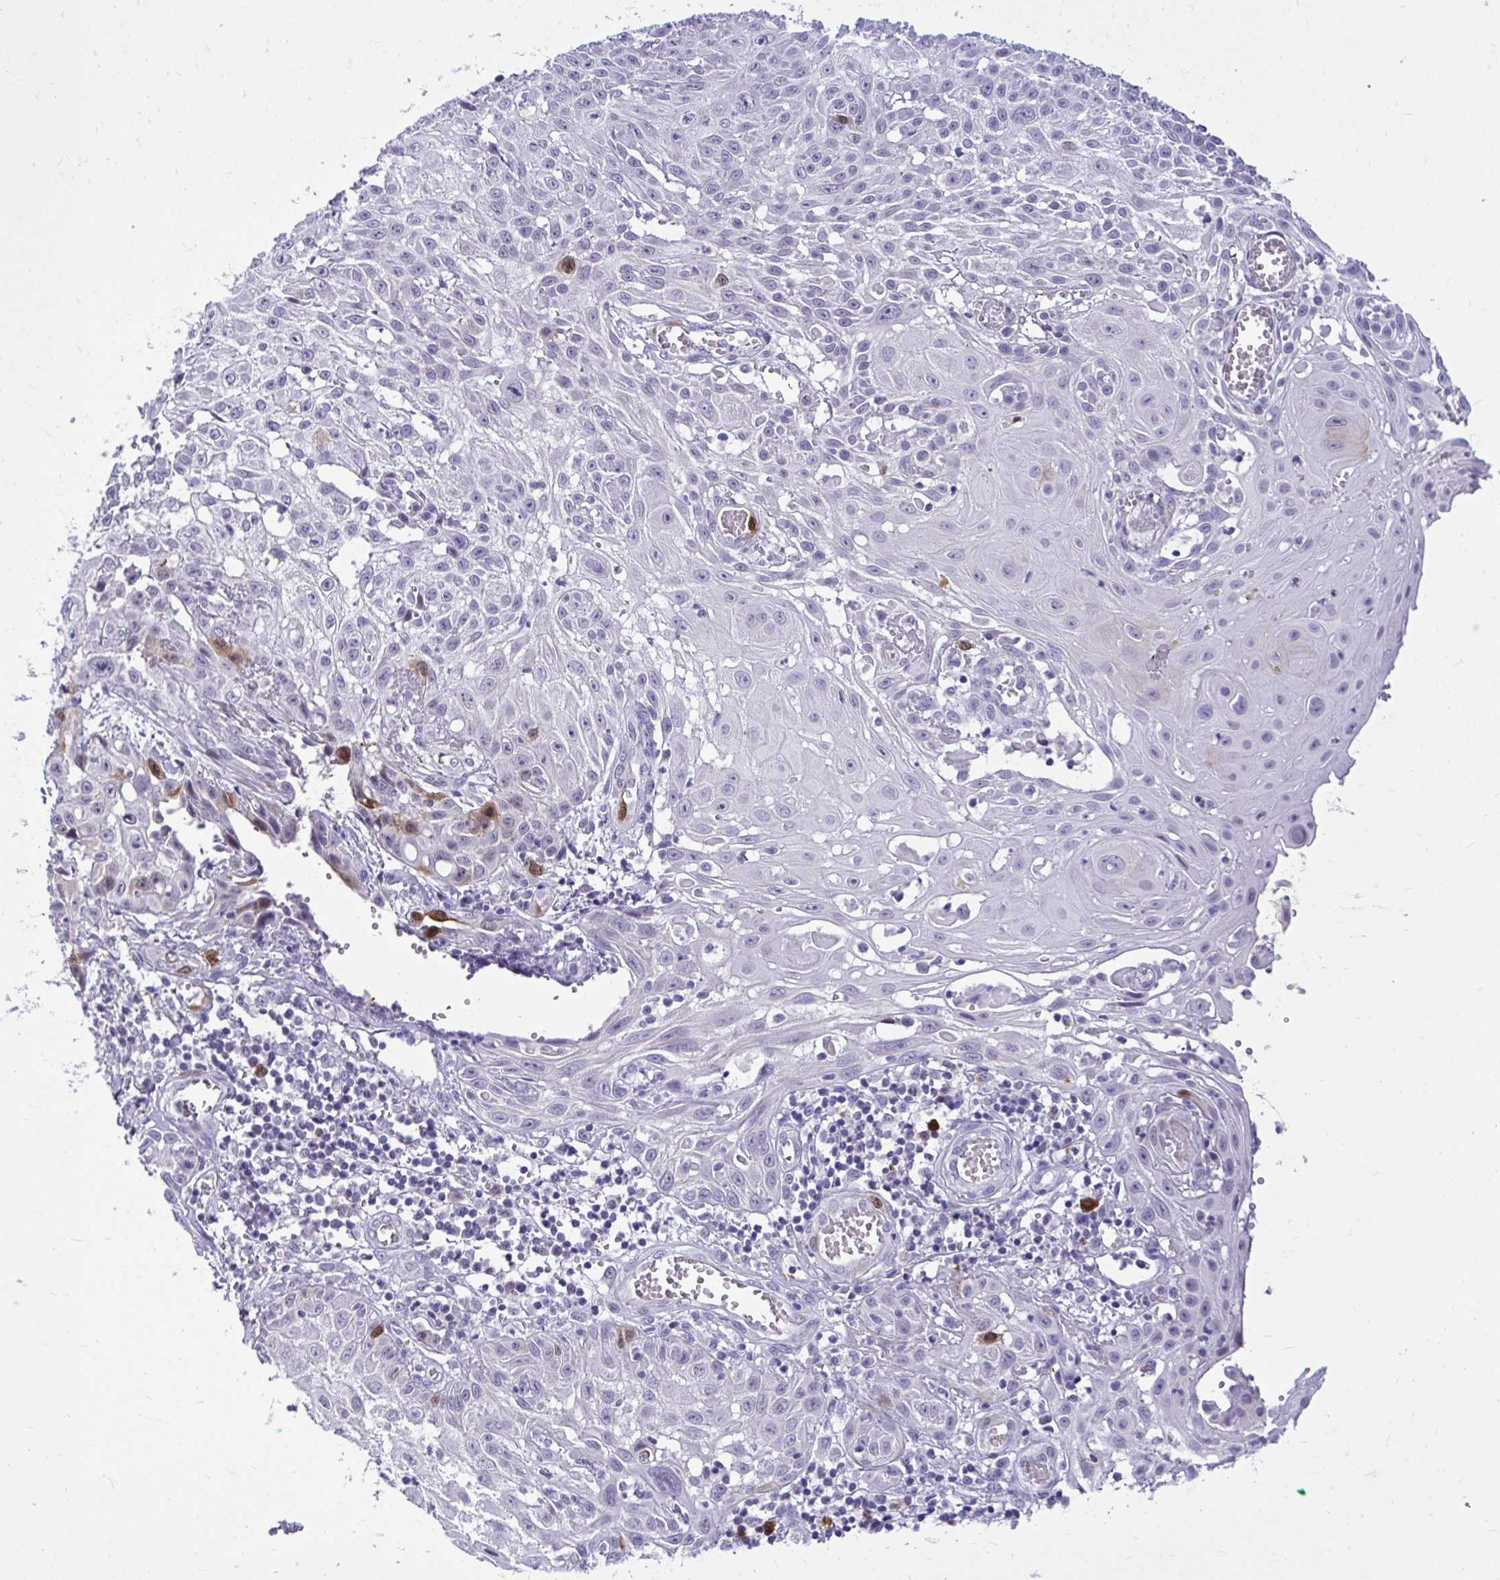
{"staining": {"intensity": "moderate", "quantity": "<25%", "location": "cytoplasmic/membranous"}, "tissue": "skin cancer", "cell_type": "Tumor cells", "image_type": "cancer", "snomed": [{"axis": "morphology", "description": "Squamous cell carcinoma, NOS"}, {"axis": "topography", "description": "Skin"}, {"axis": "topography", "description": "Vulva"}], "caption": "A low amount of moderate cytoplasmic/membranous staining is identified in about <25% of tumor cells in skin cancer tissue.", "gene": "CDC20", "patient": {"sex": "female", "age": 71}}